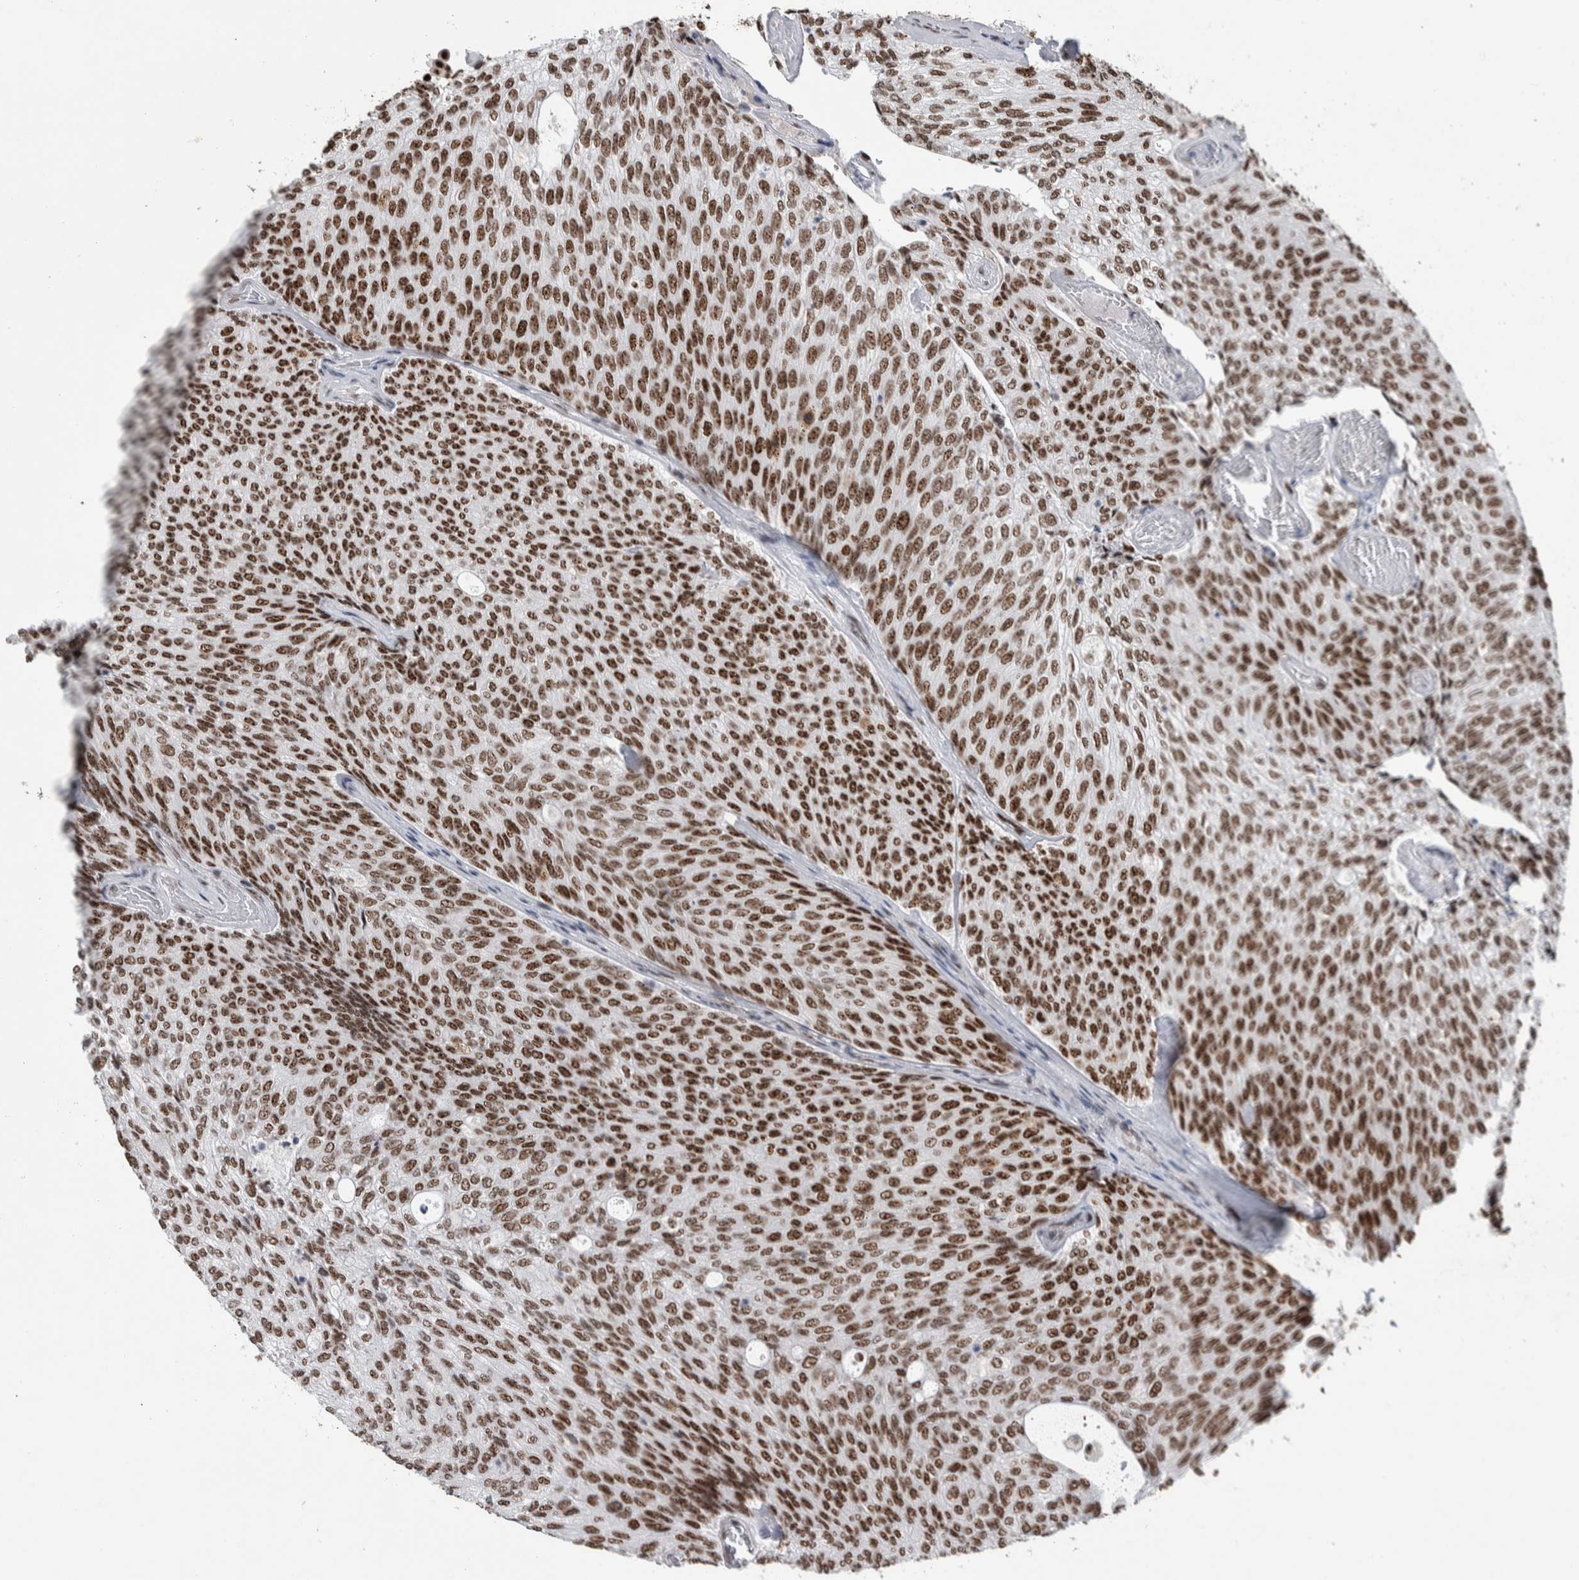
{"staining": {"intensity": "moderate", "quantity": ">75%", "location": "nuclear"}, "tissue": "urothelial cancer", "cell_type": "Tumor cells", "image_type": "cancer", "snomed": [{"axis": "morphology", "description": "Urothelial carcinoma, Low grade"}, {"axis": "topography", "description": "Urinary bladder"}], "caption": "Urothelial carcinoma (low-grade) stained with a protein marker shows moderate staining in tumor cells.", "gene": "NCL", "patient": {"sex": "female", "age": 79}}